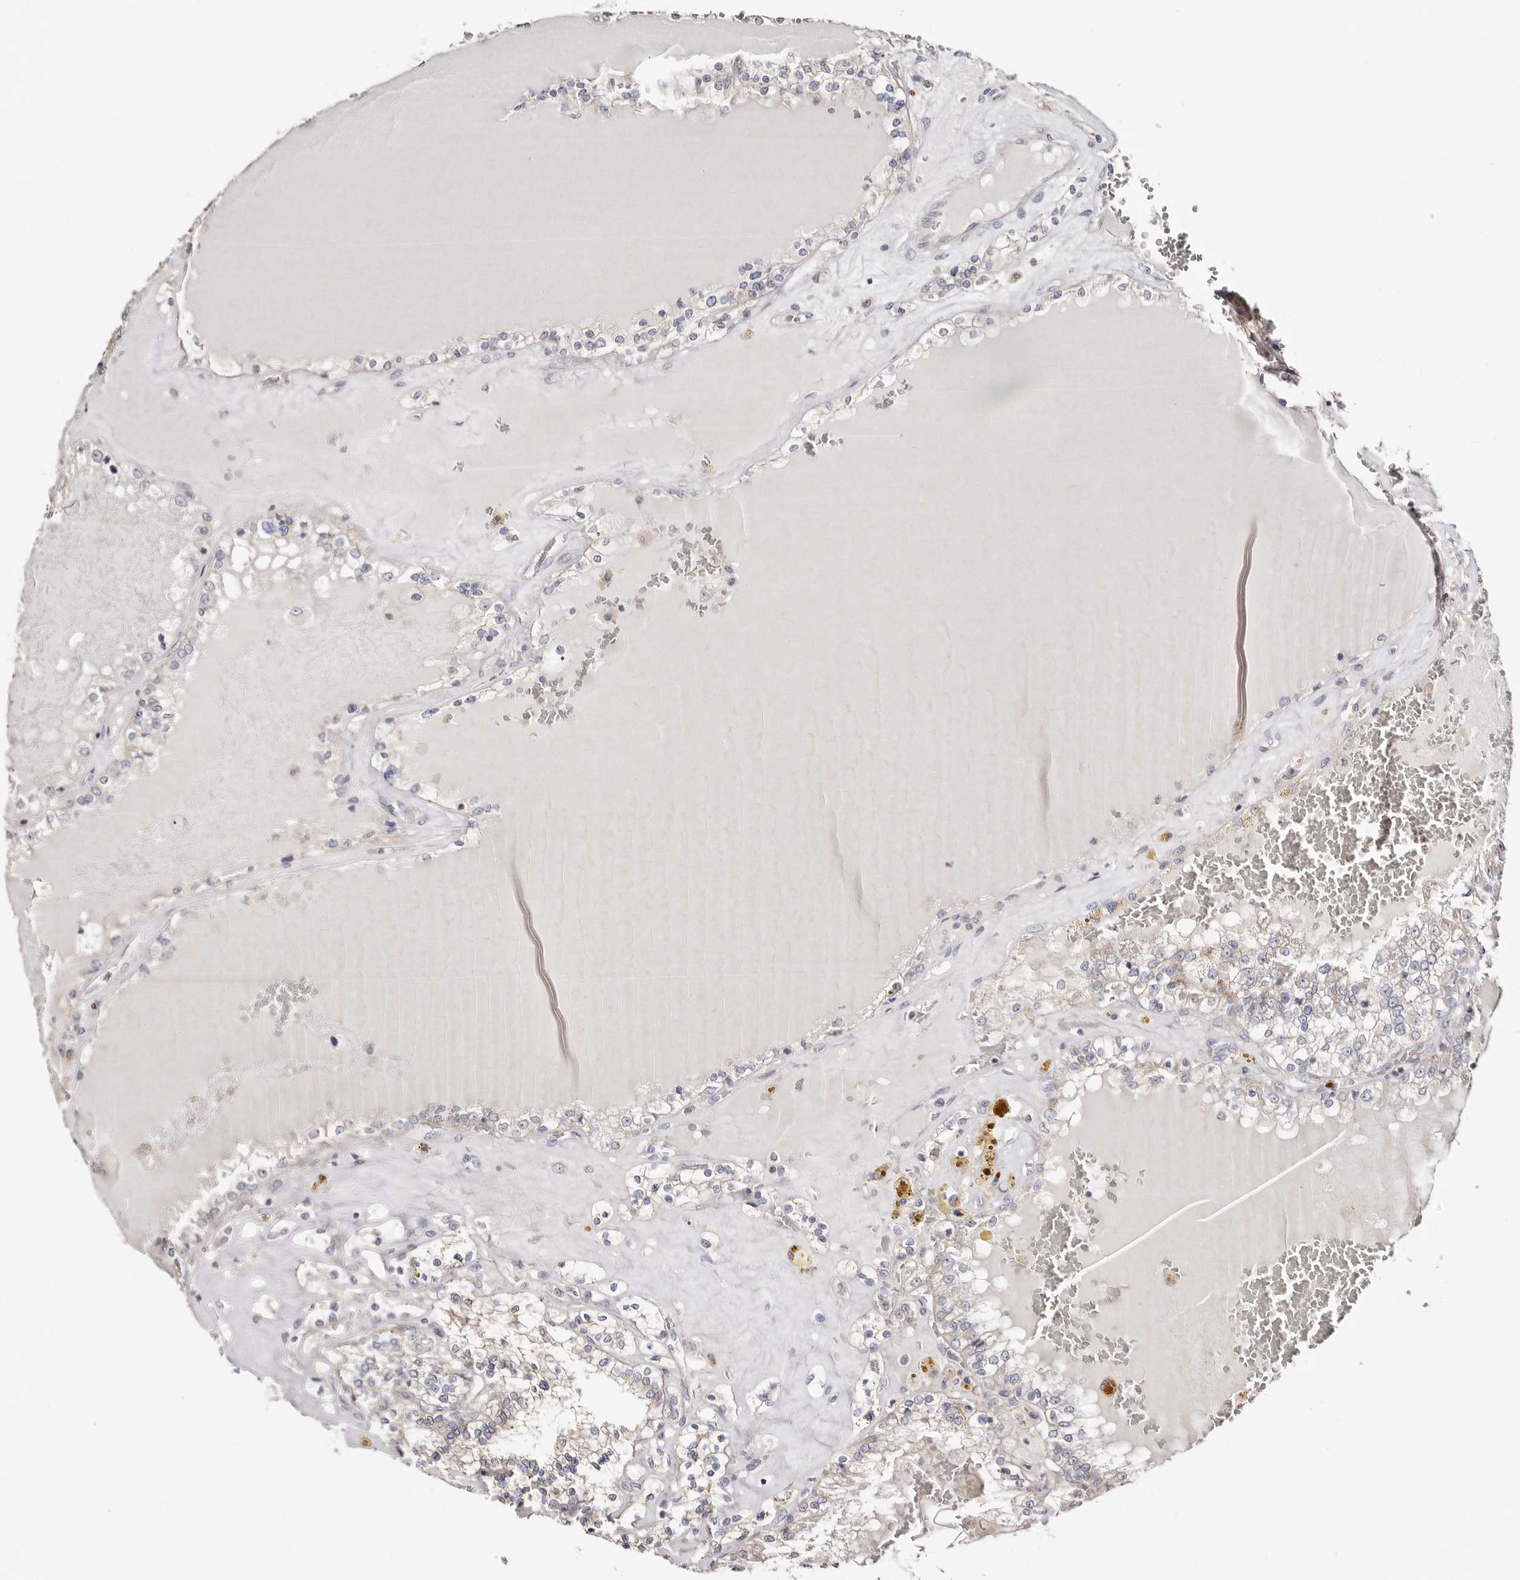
{"staining": {"intensity": "moderate", "quantity": "<25%", "location": "cytoplasmic/membranous"}, "tissue": "renal cancer", "cell_type": "Tumor cells", "image_type": "cancer", "snomed": [{"axis": "morphology", "description": "Adenocarcinoma, NOS"}, {"axis": "topography", "description": "Kidney"}], "caption": "Human renal adenocarcinoma stained with a brown dye shows moderate cytoplasmic/membranous positive positivity in approximately <25% of tumor cells.", "gene": "S100A14", "patient": {"sex": "female", "age": 56}}